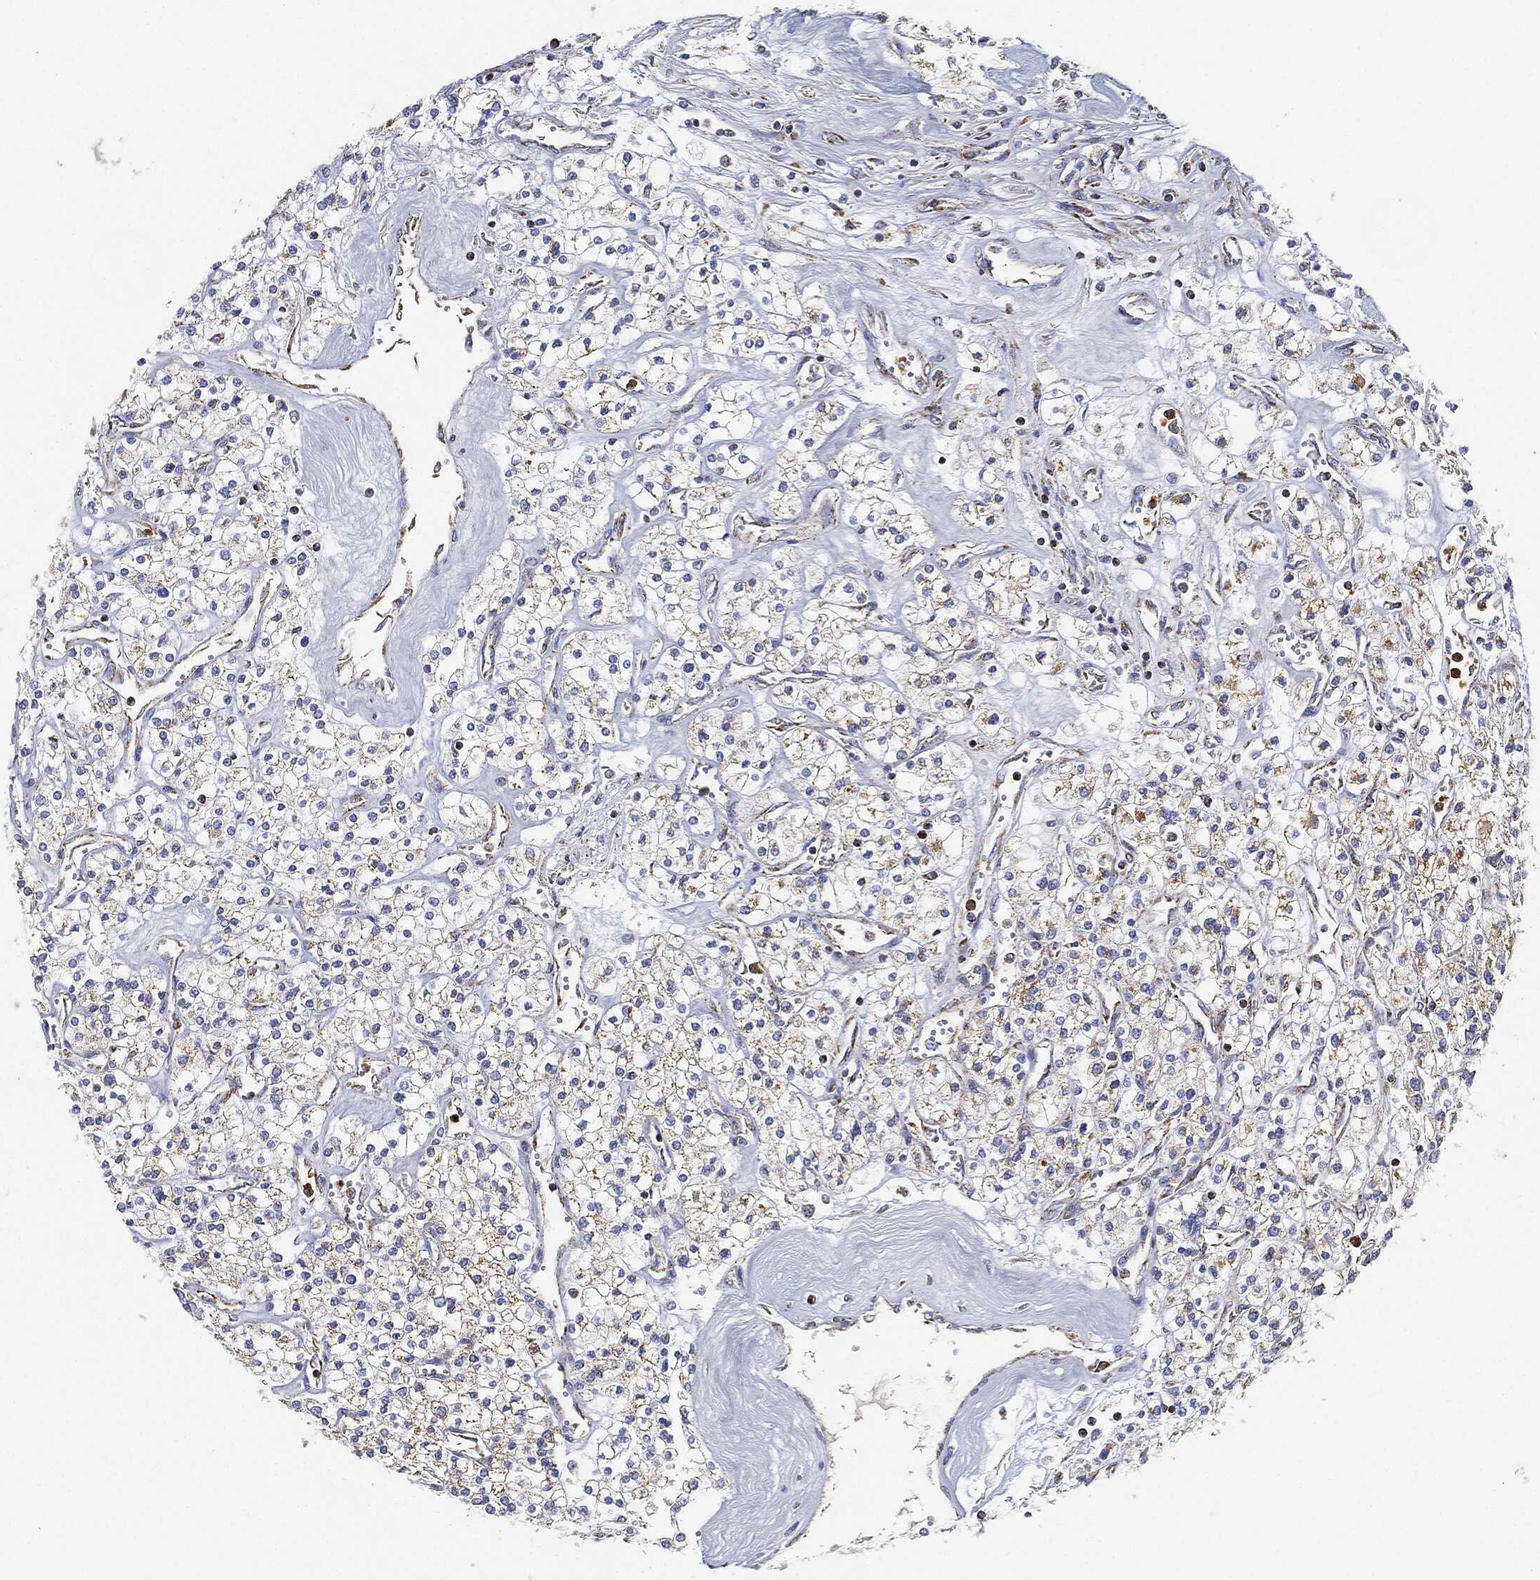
{"staining": {"intensity": "moderate", "quantity": ">75%", "location": "cytoplasmic/membranous"}, "tissue": "renal cancer", "cell_type": "Tumor cells", "image_type": "cancer", "snomed": [{"axis": "morphology", "description": "Adenocarcinoma, NOS"}, {"axis": "topography", "description": "Kidney"}], "caption": "Moderate cytoplasmic/membranous positivity is appreciated in approximately >75% of tumor cells in renal cancer (adenocarcinoma).", "gene": "CAPN15", "patient": {"sex": "male", "age": 80}}